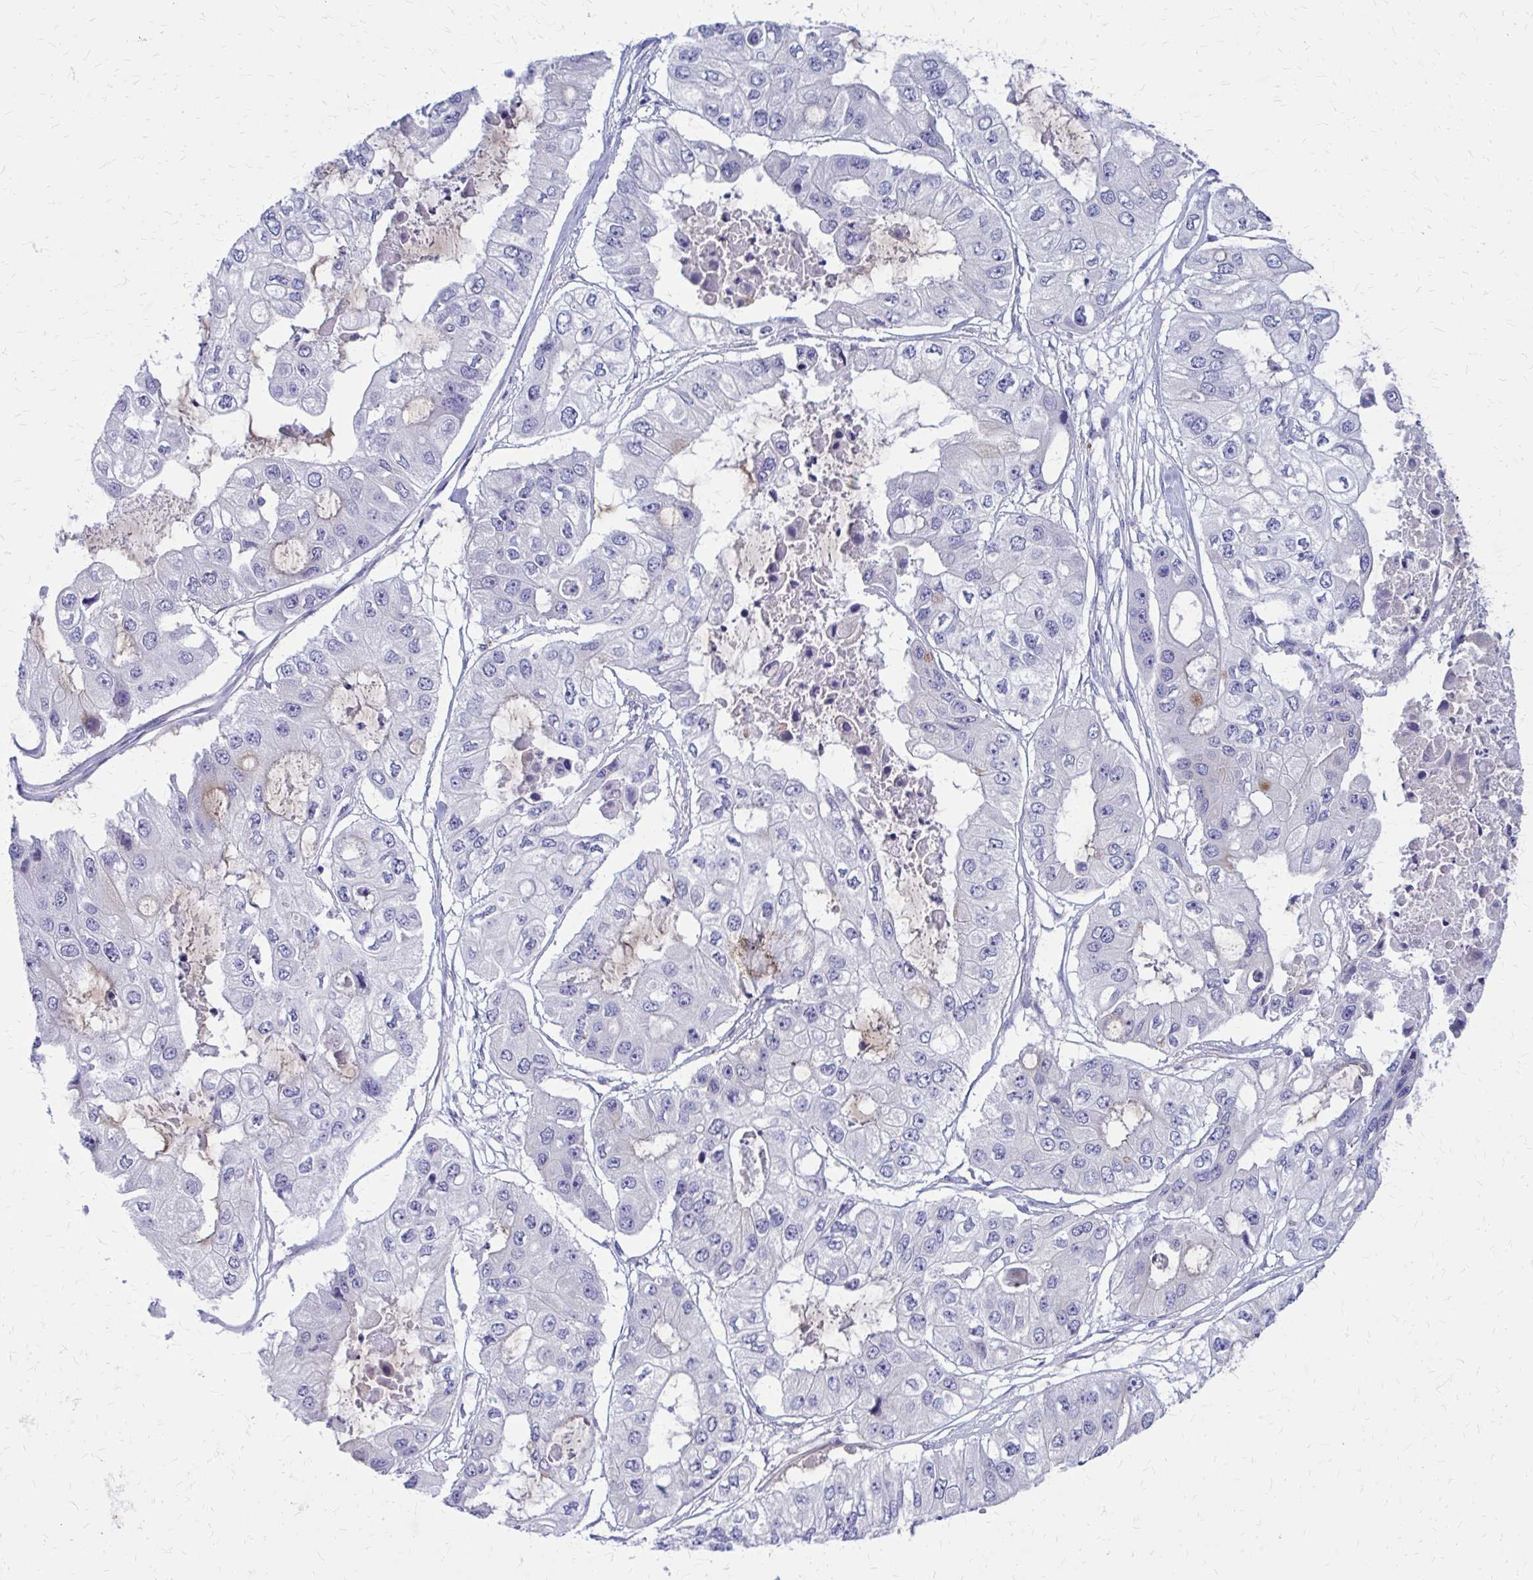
{"staining": {"intensity": "negative", "quantity": "none", "location": "none"}, "tissue": "ovarian cancer", "cell_type": "Tumor cells", "image_type": "cancer", "snomed": [{"axis": "morphology", "description": "Cystadenocarcinoma, serous, NOS"}, {"axis": "topography", "description": "Ovary"}], "caption": "The photomicrograph exhibits no significant expression in tumor cells of ovarian cancer (serous cystadenocarcinoma).", "gene": "GLYATL2", "patient": {"sex": "female", "age": 56}}